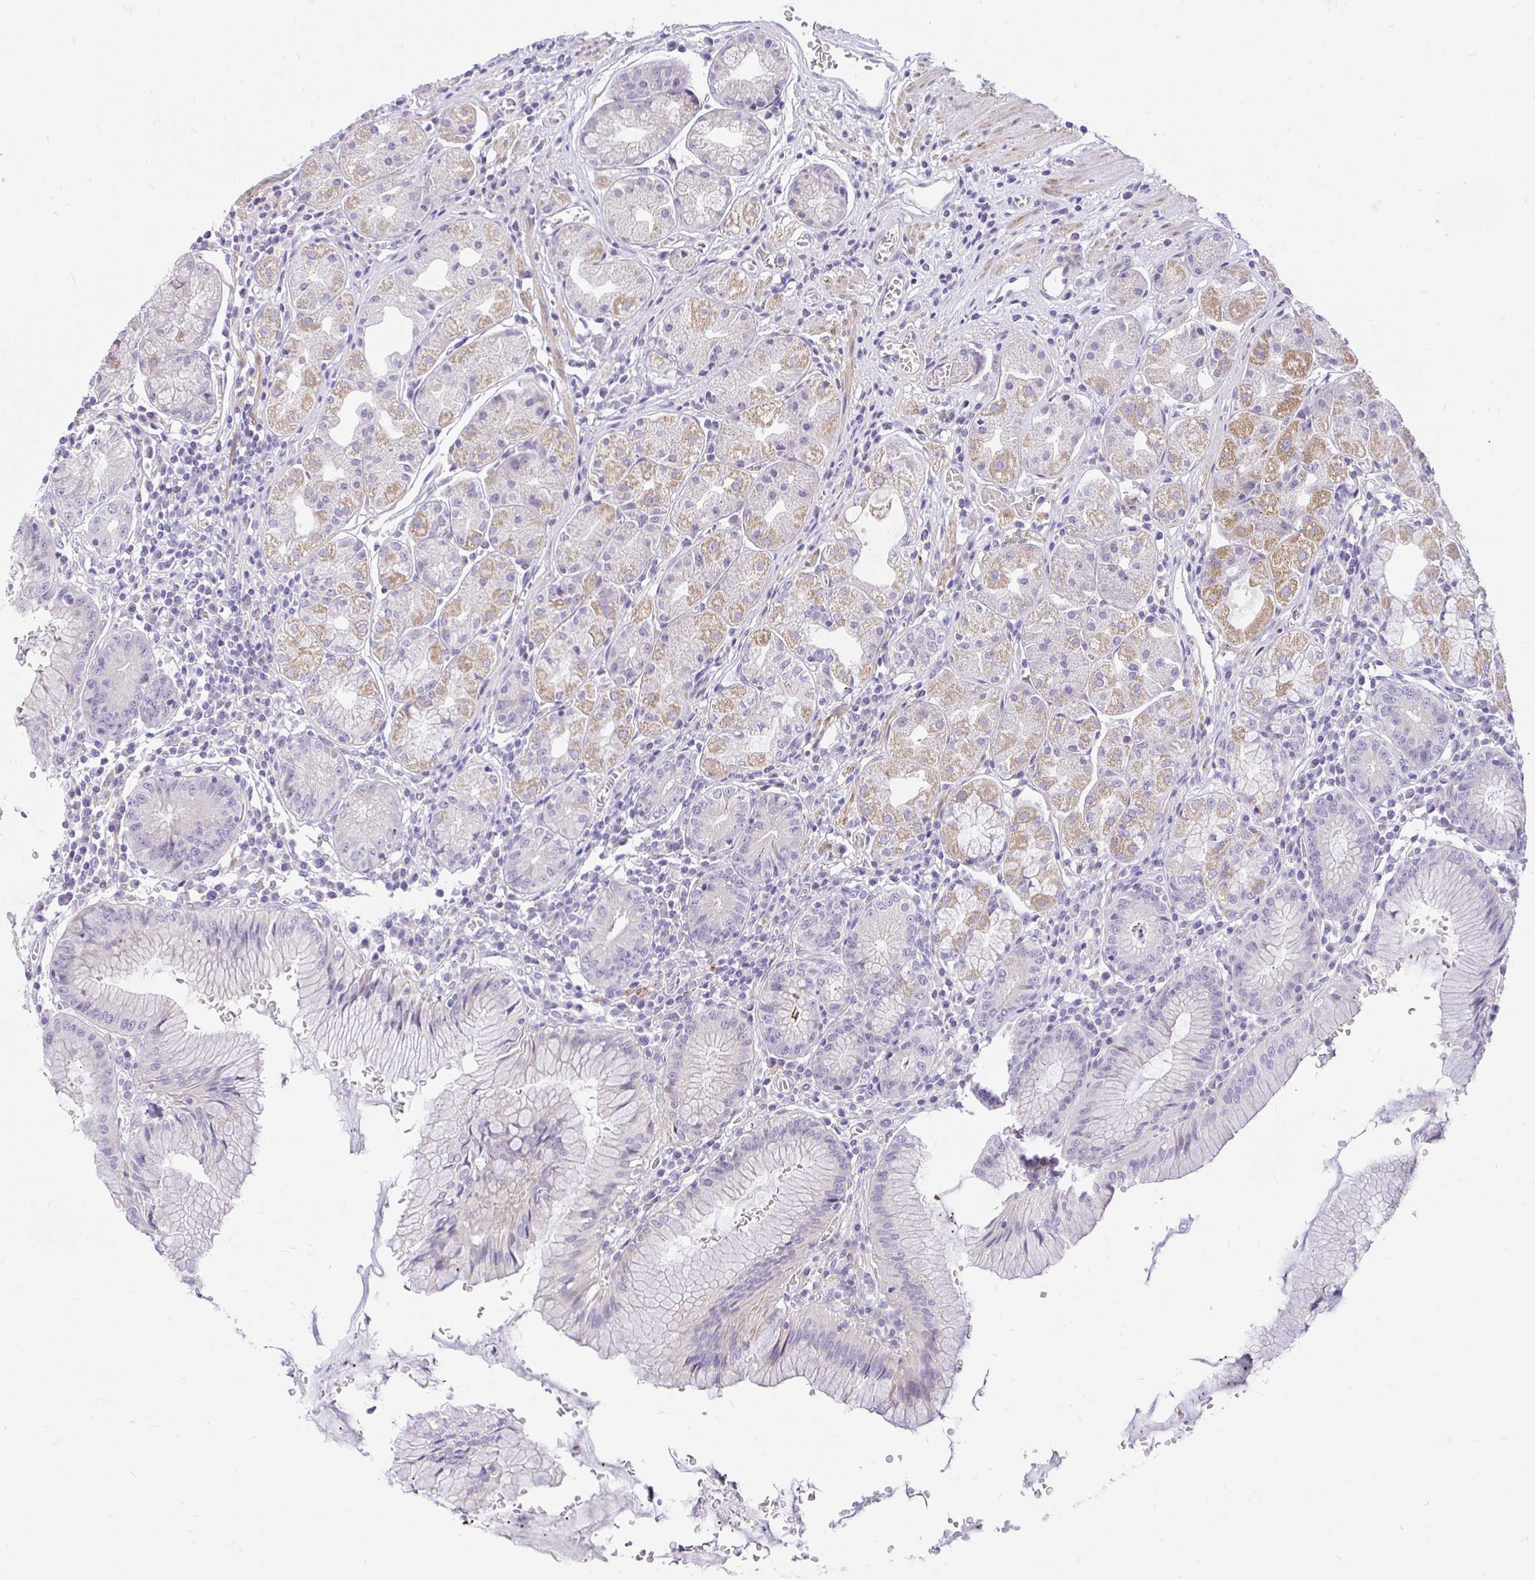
{"staining": {"intensity": "moderate", "quantity": "25%-75%", "location": "cytoplasmic/membranous"}, "tissue": "stomach", "cell_type": "Glandular cells", "image_type": "normal", "snomed": [{"axis": "morphology", "description": "Normal tissue, NOS"}, {"axis": "topography", "description": "Stomach"}], "caption": "Stomach stained with DAB (3,3'-diaminobenzidine) immunohistochemistry (IHC) shows medium levels of moderate cytoplasmic/membranous expression in approximately 25%-75% of glandular cells. Immunohistochemistry (ihc) stains the protein in brown and the nuclei are stained blue.", "gene": "PKN3", "patient": {"sex": "male", "age": 55}}